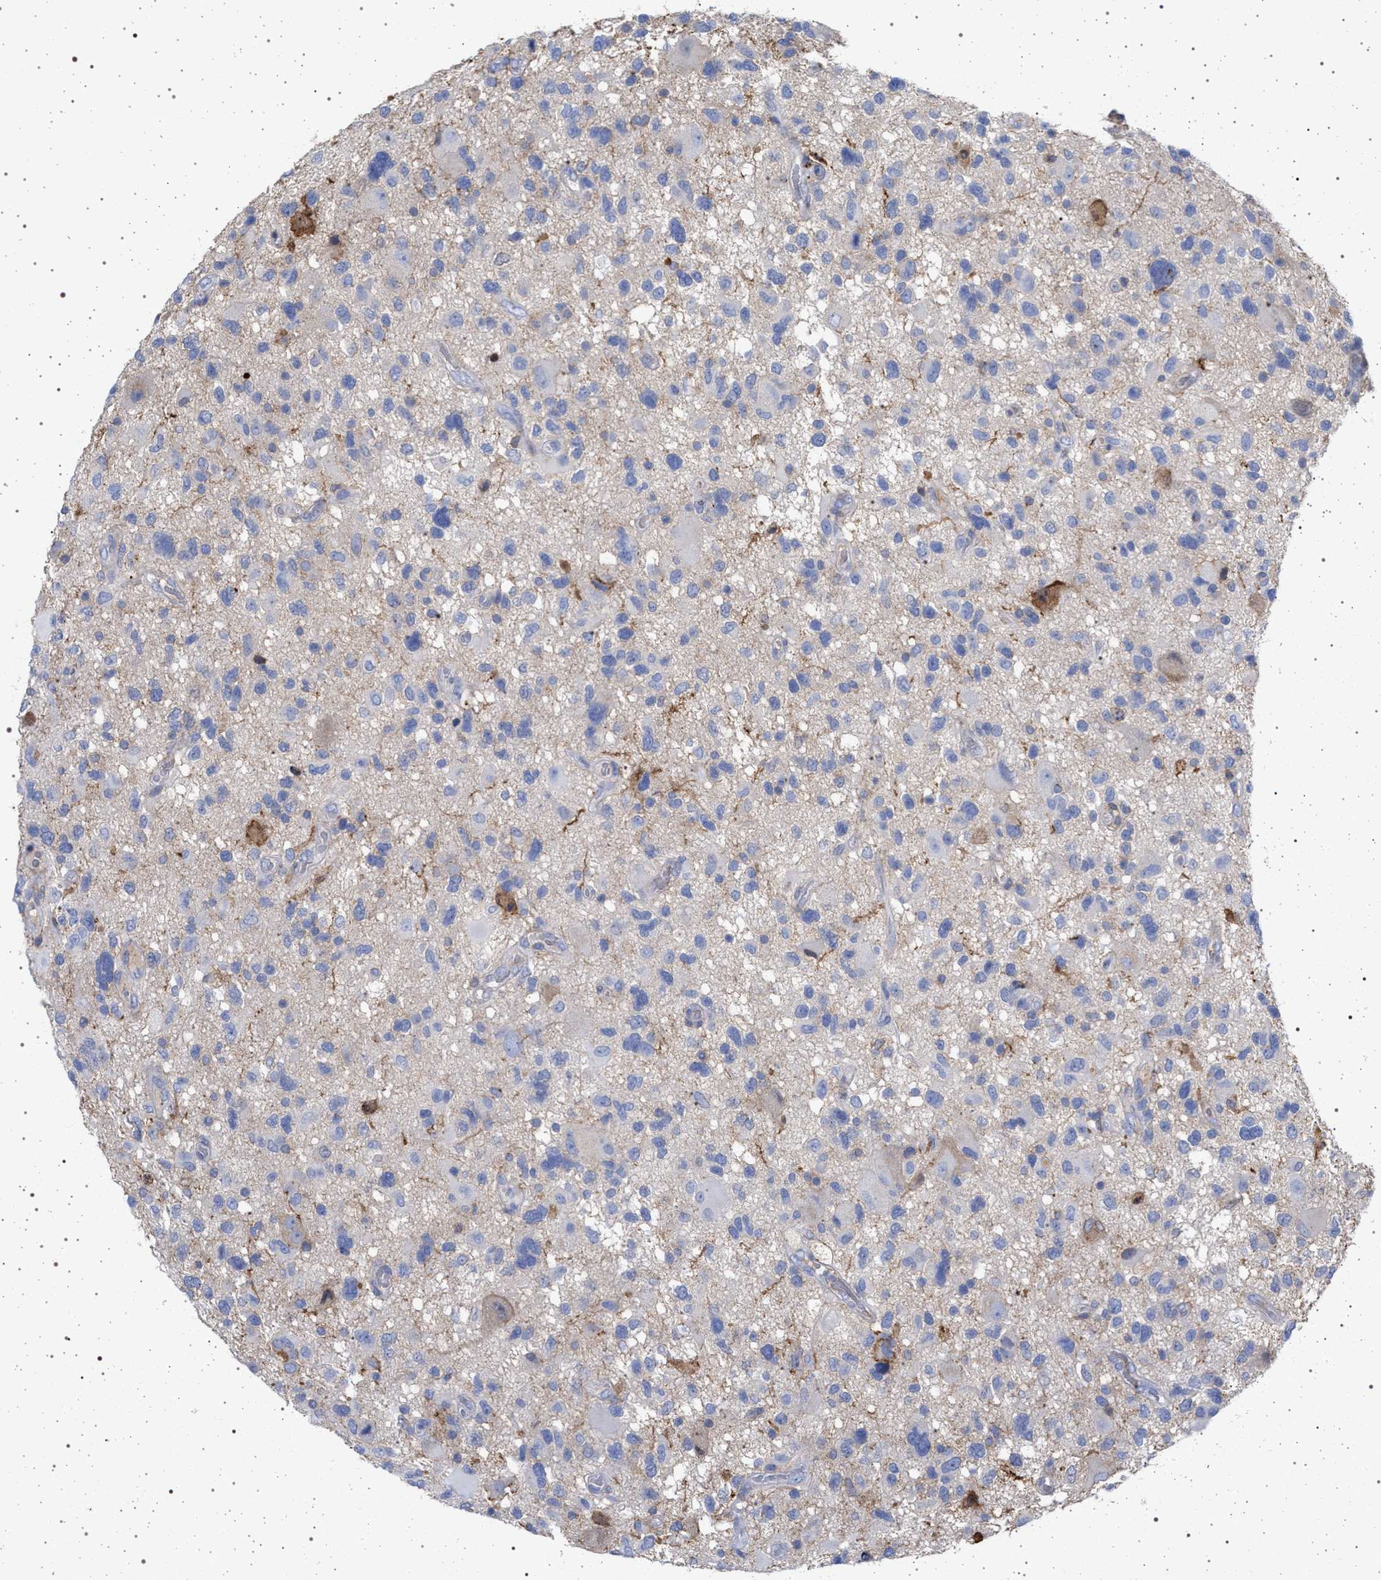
{"staining": {"intensity": "negative", "quantity": "none", "location": "none"}, "tissue": "glioma", "cell_type": "Tumor cells", "image_type": "cancer", "snomed": [{"axis": "morphology", "description": "Glioma, malignant, High grade"}, {"axis": "topography", "description": "Brain"}], "caption": "Tumor cells show no significant protein staining in malignant glioma (high-grade). The staining was performed using DAB to visualize the protein expression in brown, while the nuclei were stained in blue with hematoxylin (Magnification: 20x).", "gene": "PLG", "patient": {"sex": "male", "age": 33}}